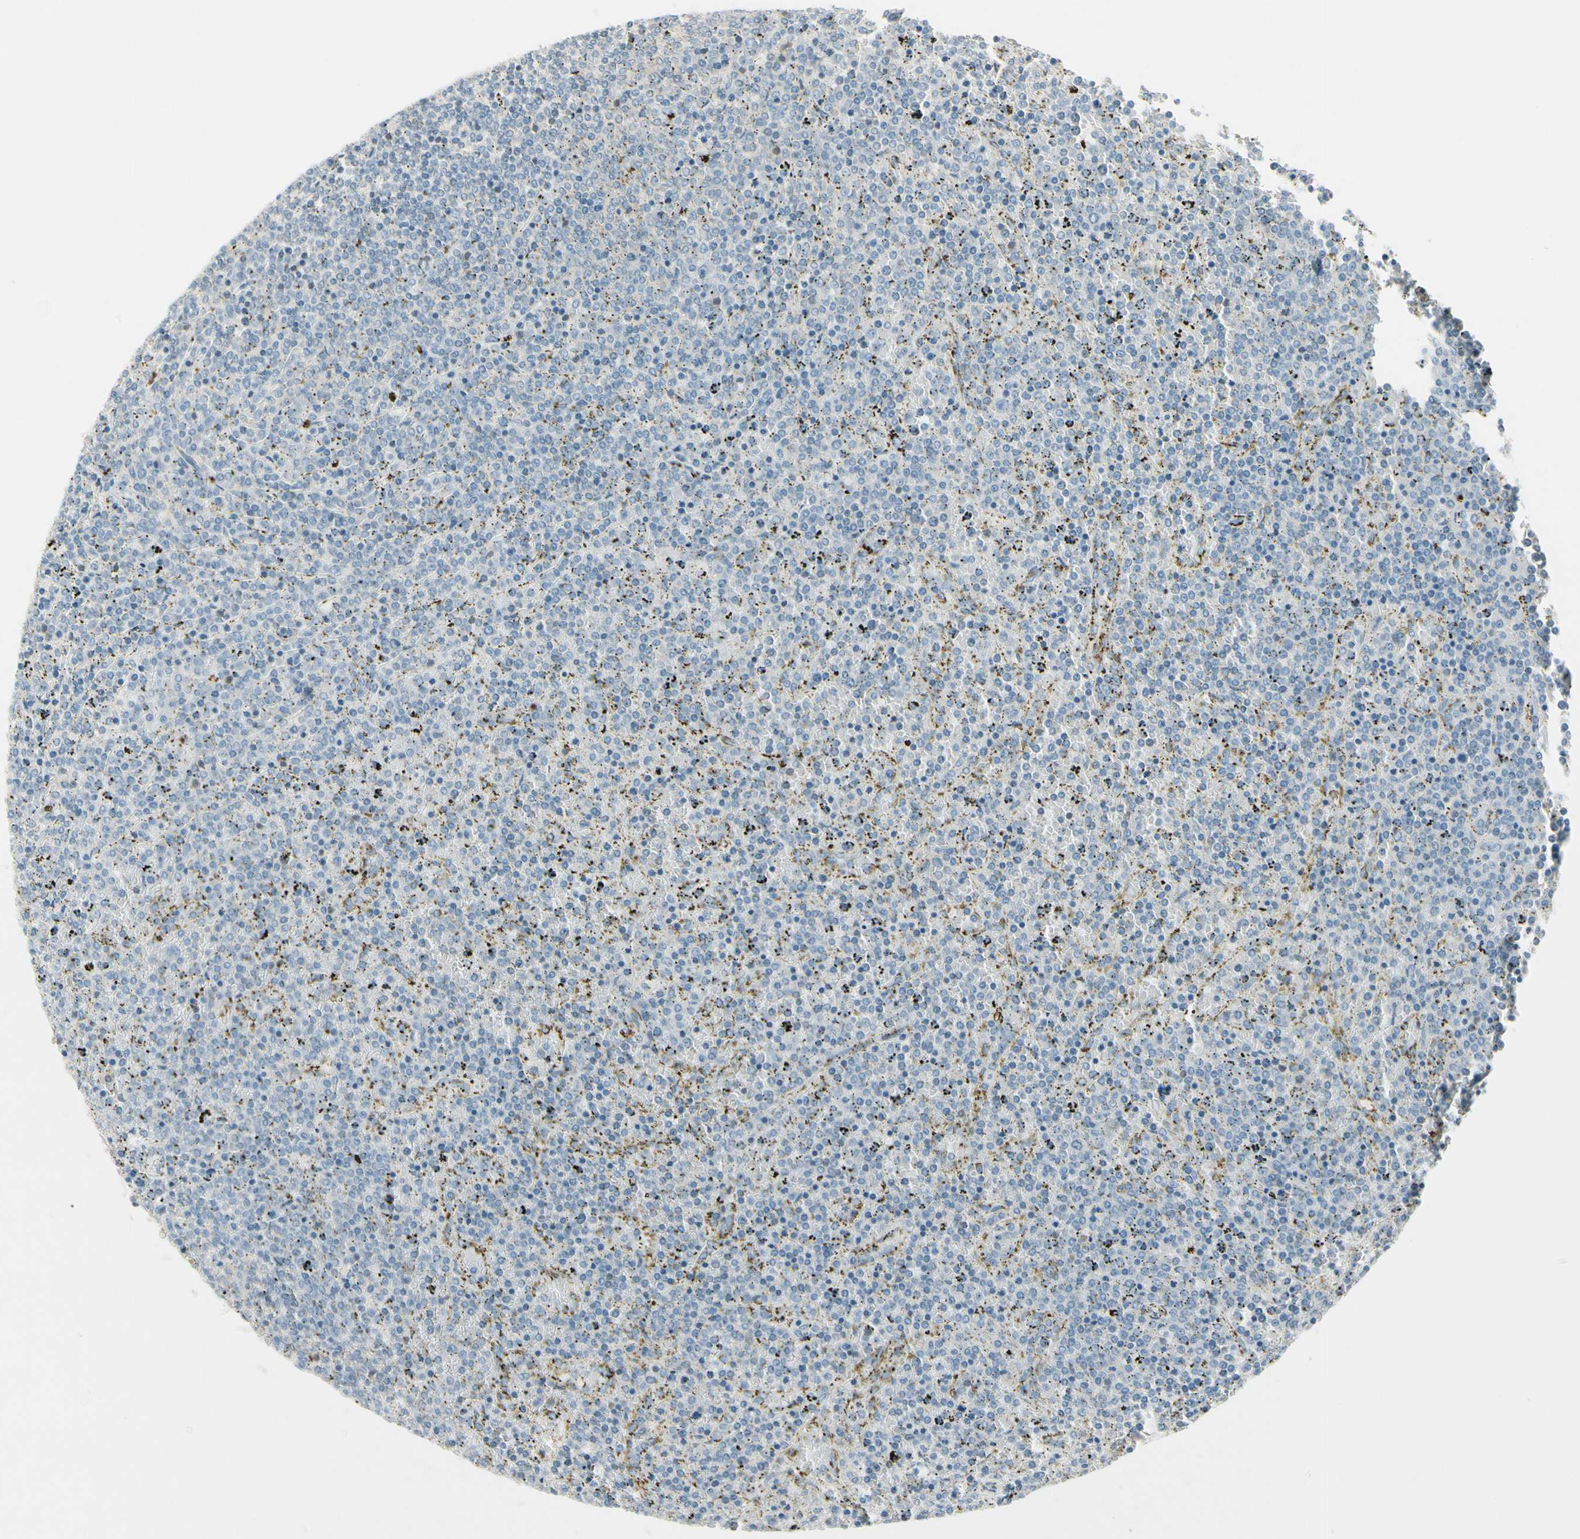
{"staining": {"intensity": "negative", "quantity": "none", "location": "none"}, "tissue": "lymphoma", "cell_type": "Tumor cells", "image_type": "cancer", "snomed": [{"axis": "morphology", "description": "Malignant lymphoma, non-Hodgkin's type, Low grade"}, {"axis": "topography", "description": "Spleen"}], "caption": "Lymphoma stained for a protein using immunohistochemistry (IHC) shows no positivity tumor cells.", "gene": "MANSC1", "patient": {"sex": "female", "age": 77}}